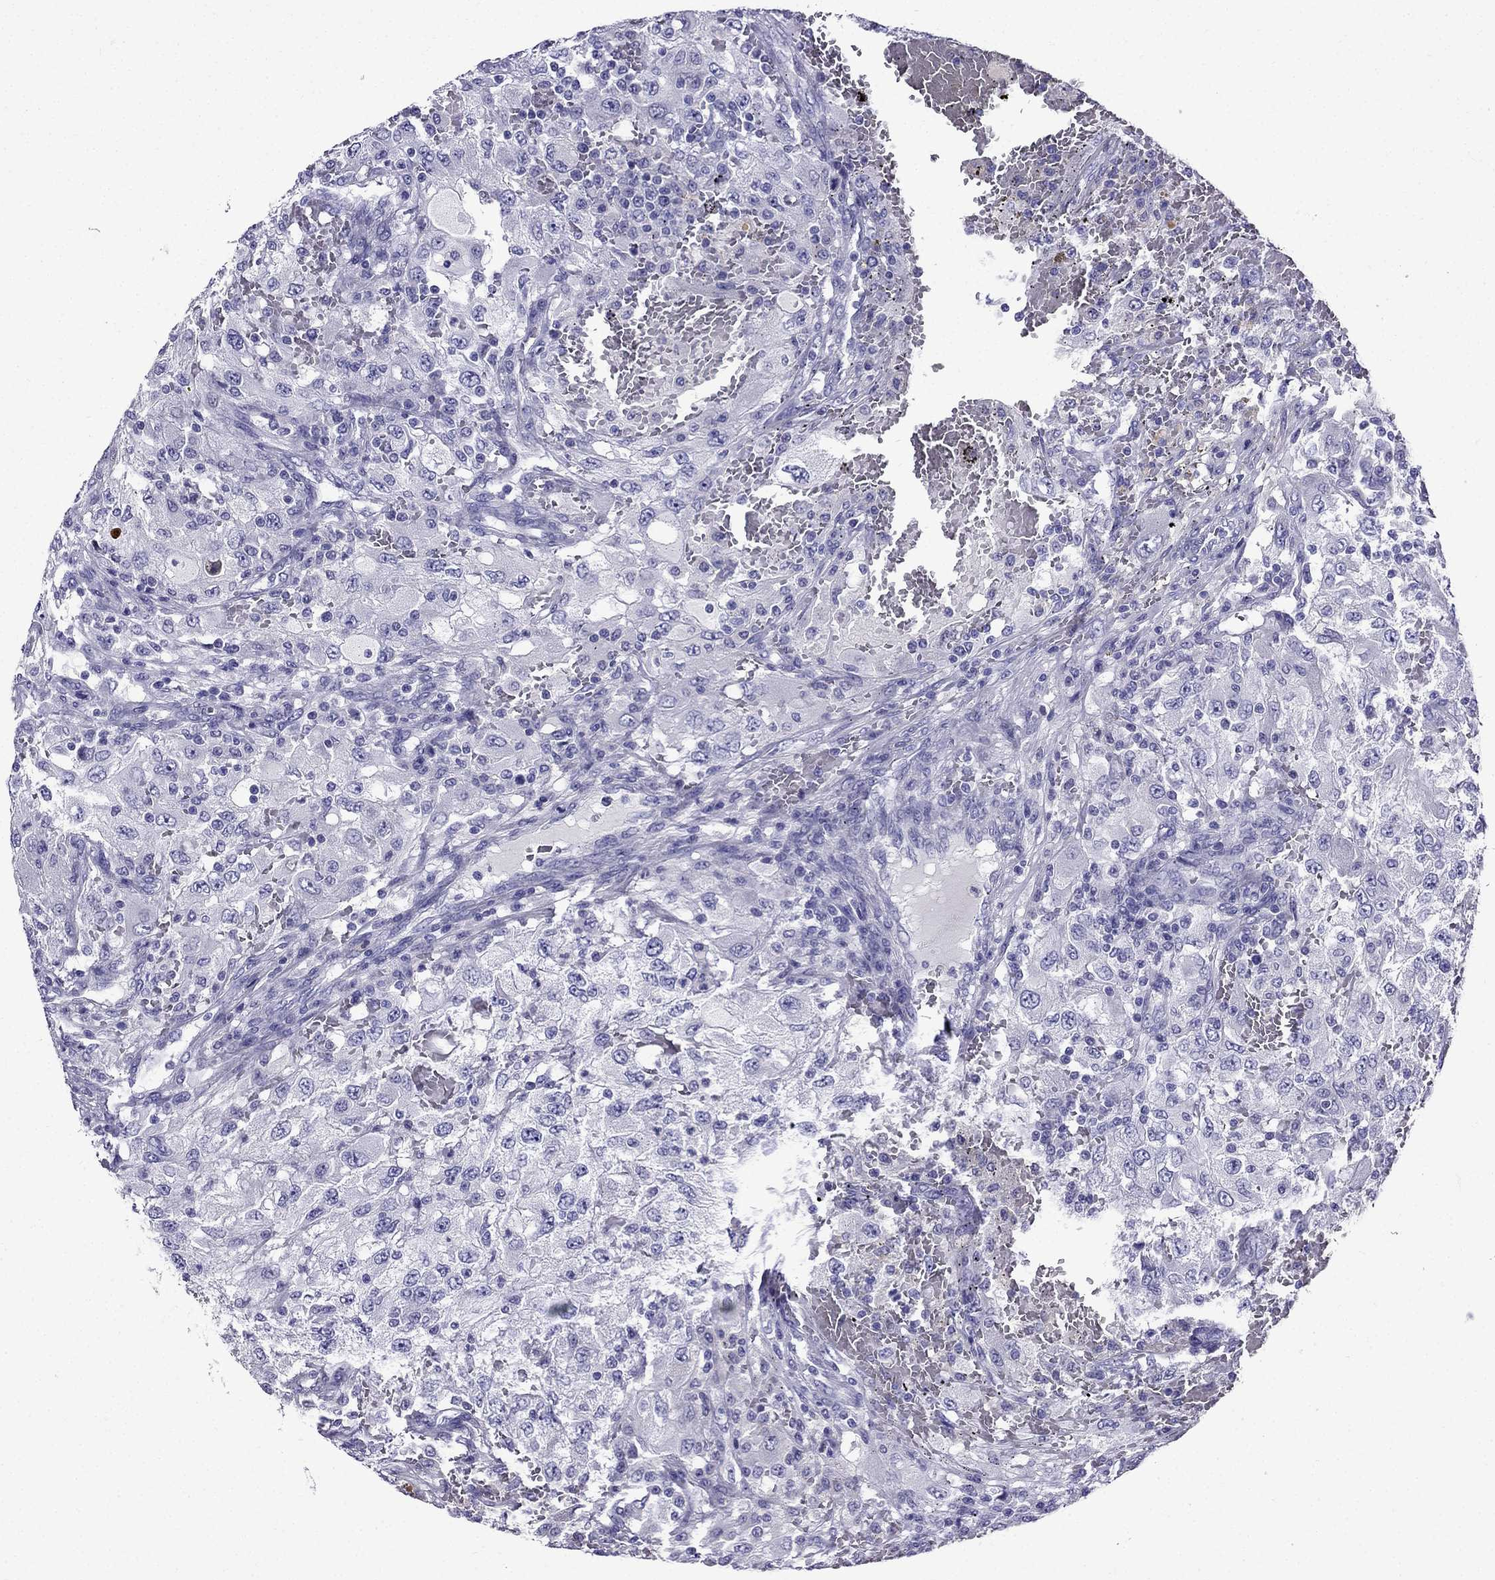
{"staining": {"intensity": "negative", "quantity": "none", "location": "none"}, "tissue": "renal cancer", "cell_type": "Tumor cells", "image_type": "cancer", "snomed": [{"axis": "morphology", "description": "Adenocarcinoma, NOS"}, {"axis": "topography", "description": "Kidney"}], "caption": "This is an IHC histopathology image of human renal adenocarcinoma. There is no staining in tumor cells.", "gene": "ERC2", "patient": {"sex": "female", "age": 67}}